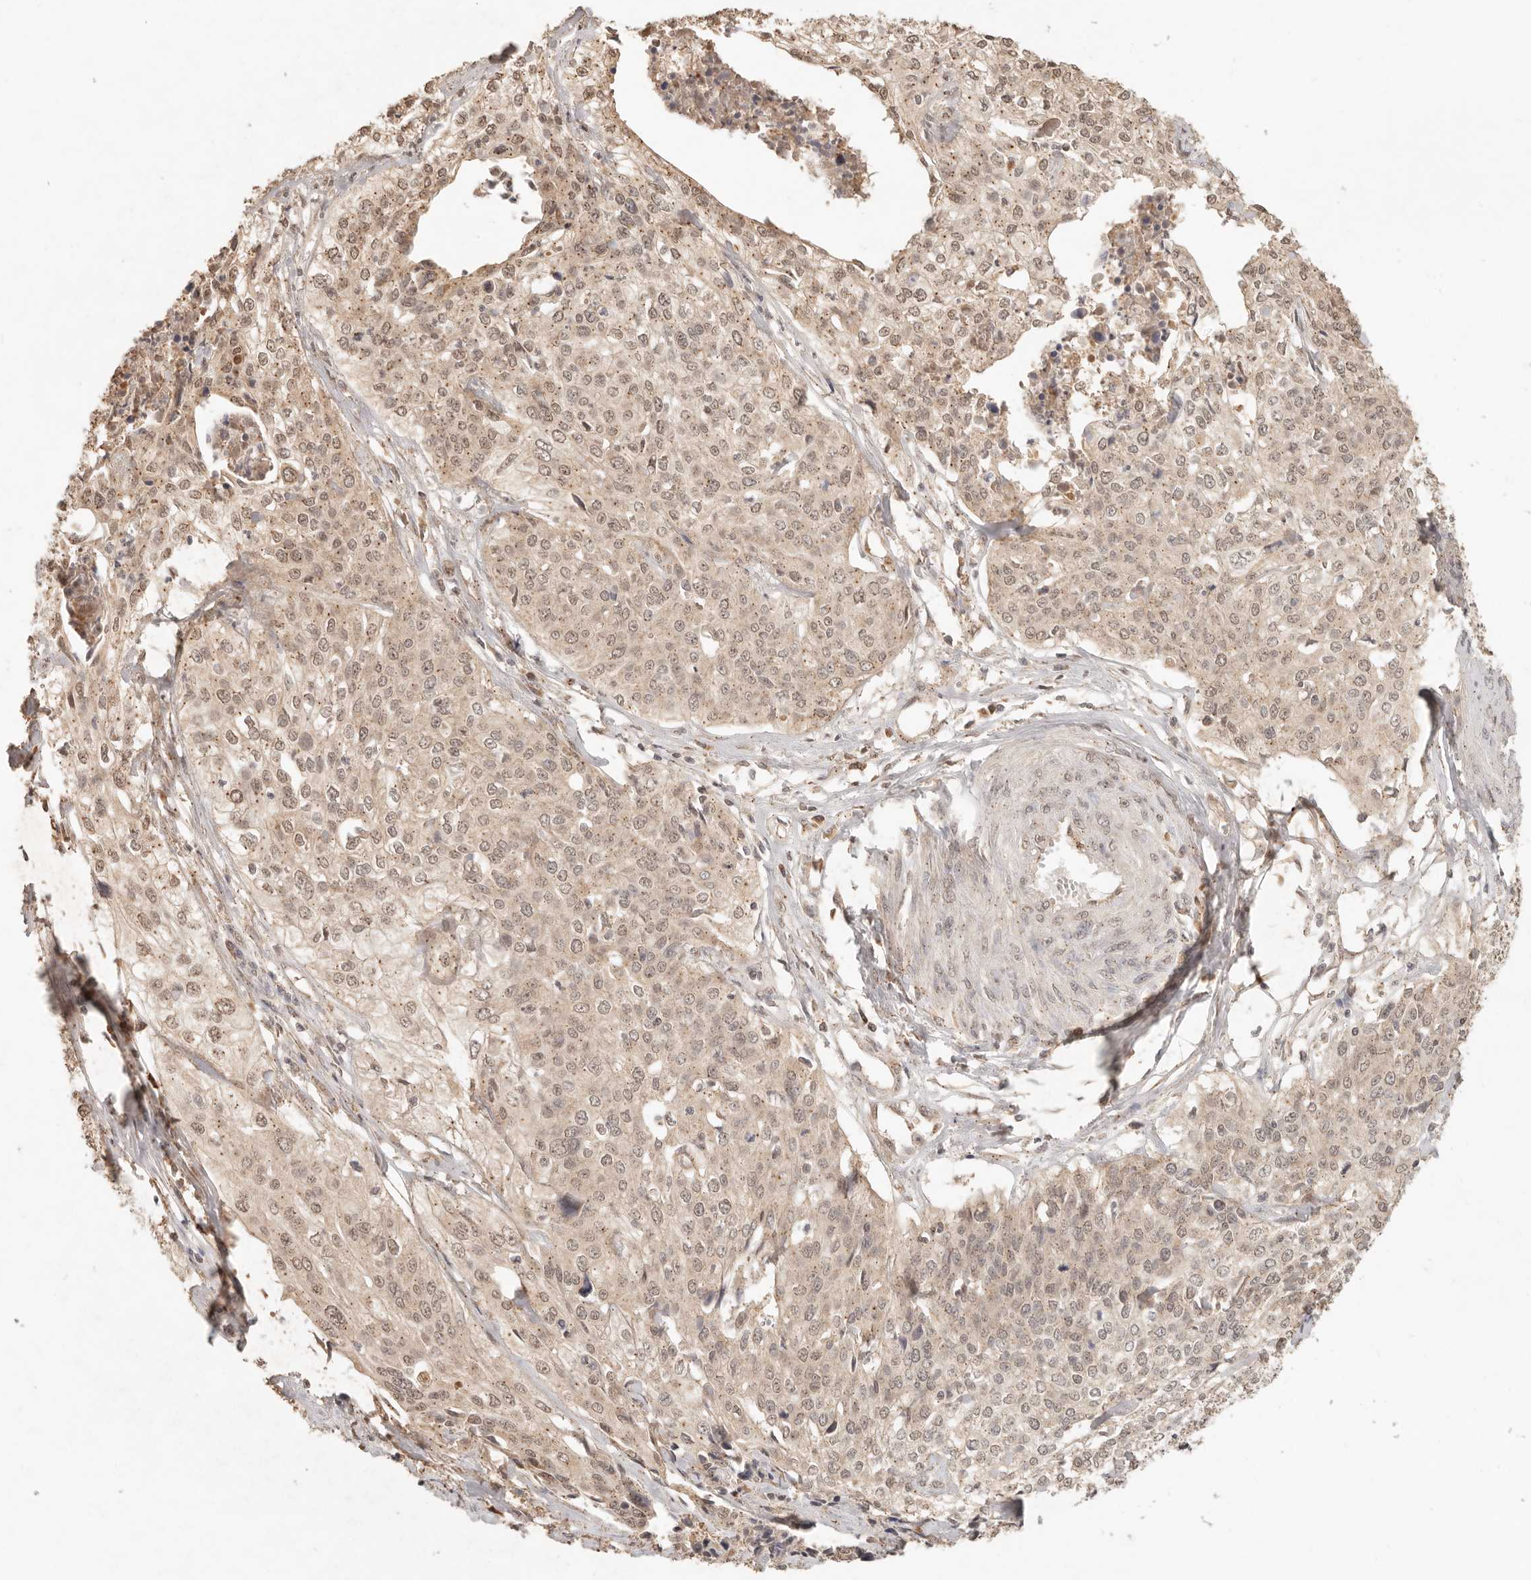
{"staining": {"intensity": "weak", "quantity": ">75%", "location": "cytoplasmic/membranous,nuclear"}, "tissue": "cervical cancer", "cell_type": "Tumor cells", "image_type": "cancer", "snomed": [{"axis": "morphology", "description": "Squamous cell carcinoma, NOS"}, {"axis": "topography", "description": "Cervix"}], "caption": "A brown stain labels weak cytoplasmic/membranous and nuclear staining of a protein in human cervical cancer tumor cells.", "gene": "LMO4", "patient": {"sex": "female", "age": 31}}